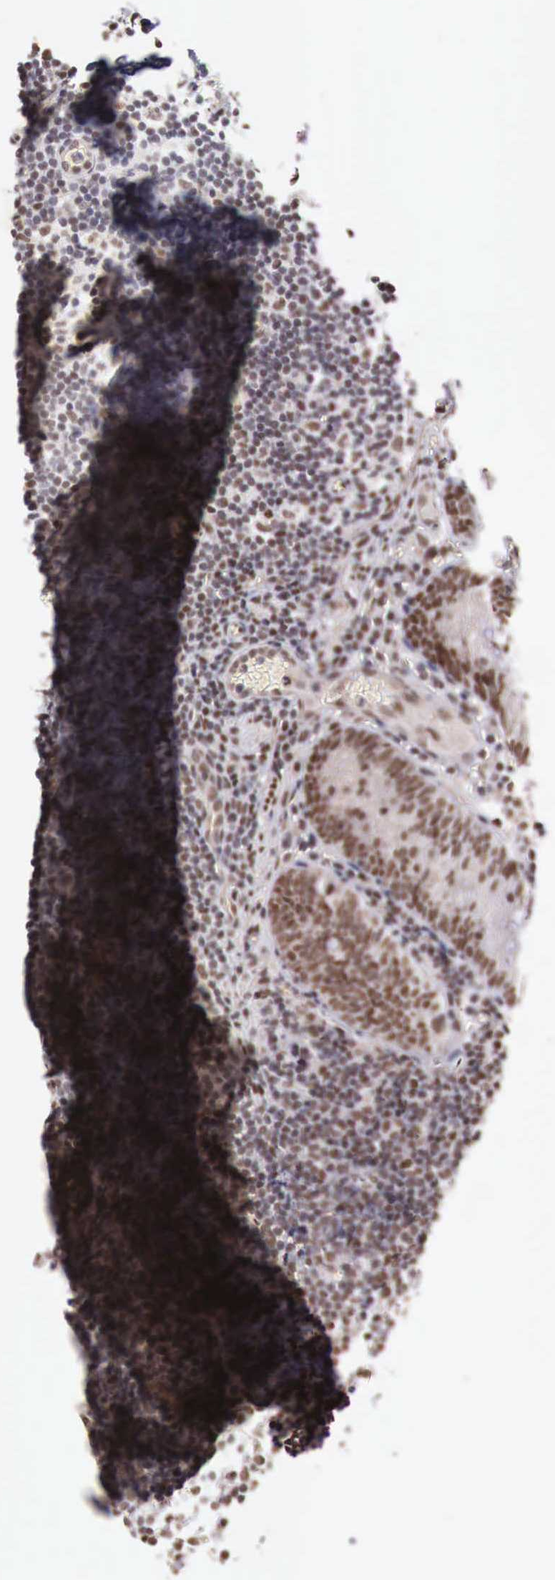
{"staining": {"intensity": "moderate", "quantity": ">75%", "location": "cytoplasmic/membranous,nuclear"}, "tissue": "appendix", "cell_type": "Glandular cells", "image_type": "normal", "snomed": [{"axis": "morphology", "description": "Normal tissue, NOS"}, {"axis": "topography", "description": "Appendix"}], "caption": "Glandular cells reveal medium levels of moderate cytoplasmic/membranous,nuclear expression in about >75% of cells in unremarkable appendix. Using DAB (brown) and hematoxylin (blue) stains, captured at high magnification using brightfield microscopy.", "gene": "FOXP2", "patient": {"sex": "male", "age": 25}}